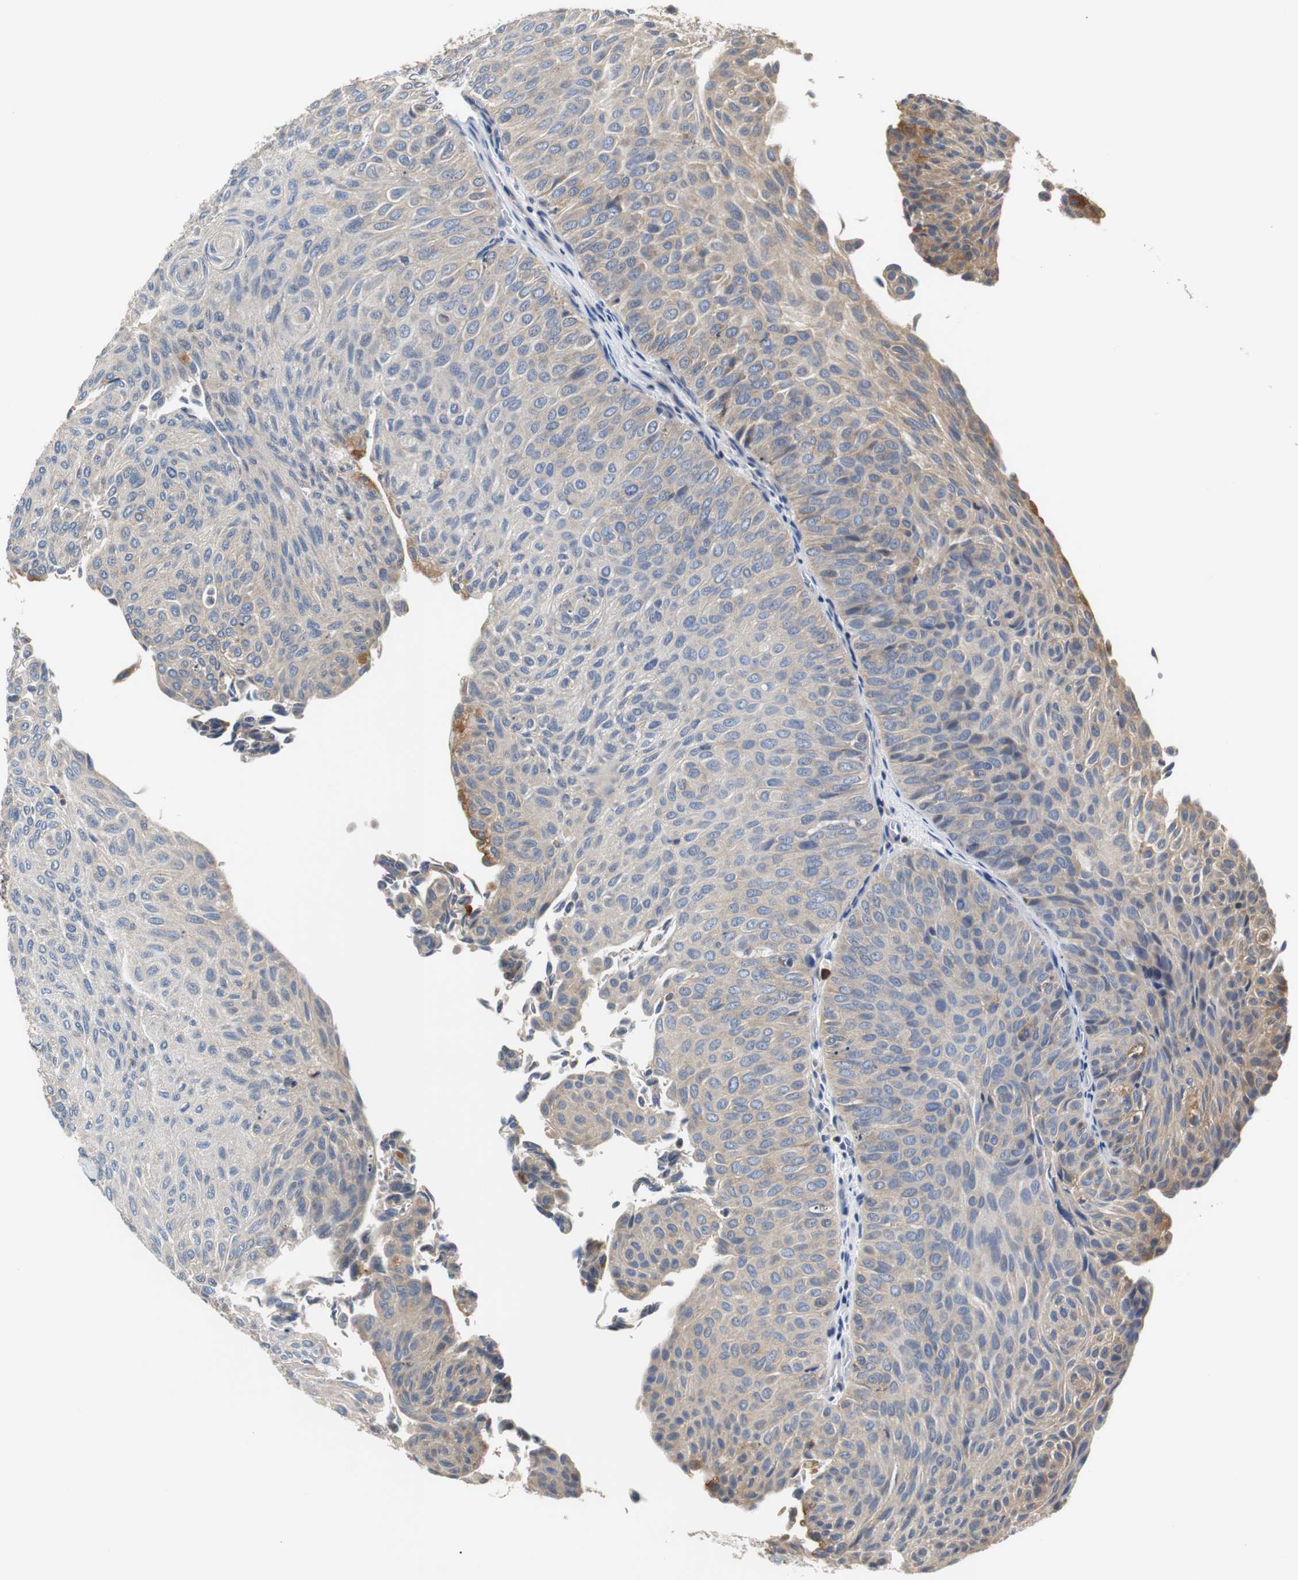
{"staining": {"intensity": "weak", "quantity": "25%-75%", "location": "cytoplasmic/membranous"}, "tissue": "urothelial cancer", "cell_type": "Tumor cells", "image_type": "cancer", "snomed": [{"axis": "morphology", "description": "Urothelial carcinoma, Low grade"}, {"axis": "topography", "description": "Urinary bladder"}], "caption": "Tumor cells show weak cytoplasmic/membranous positivity in about 25%-75% of cells in urothelial cancer. The staining is performed using DAB brown chromogen to label protein expression. The nuclei are counter-stained blue using hematoxylin.", "gene": "VAMP8", "patient": {"sex": "male", "age": 78}}